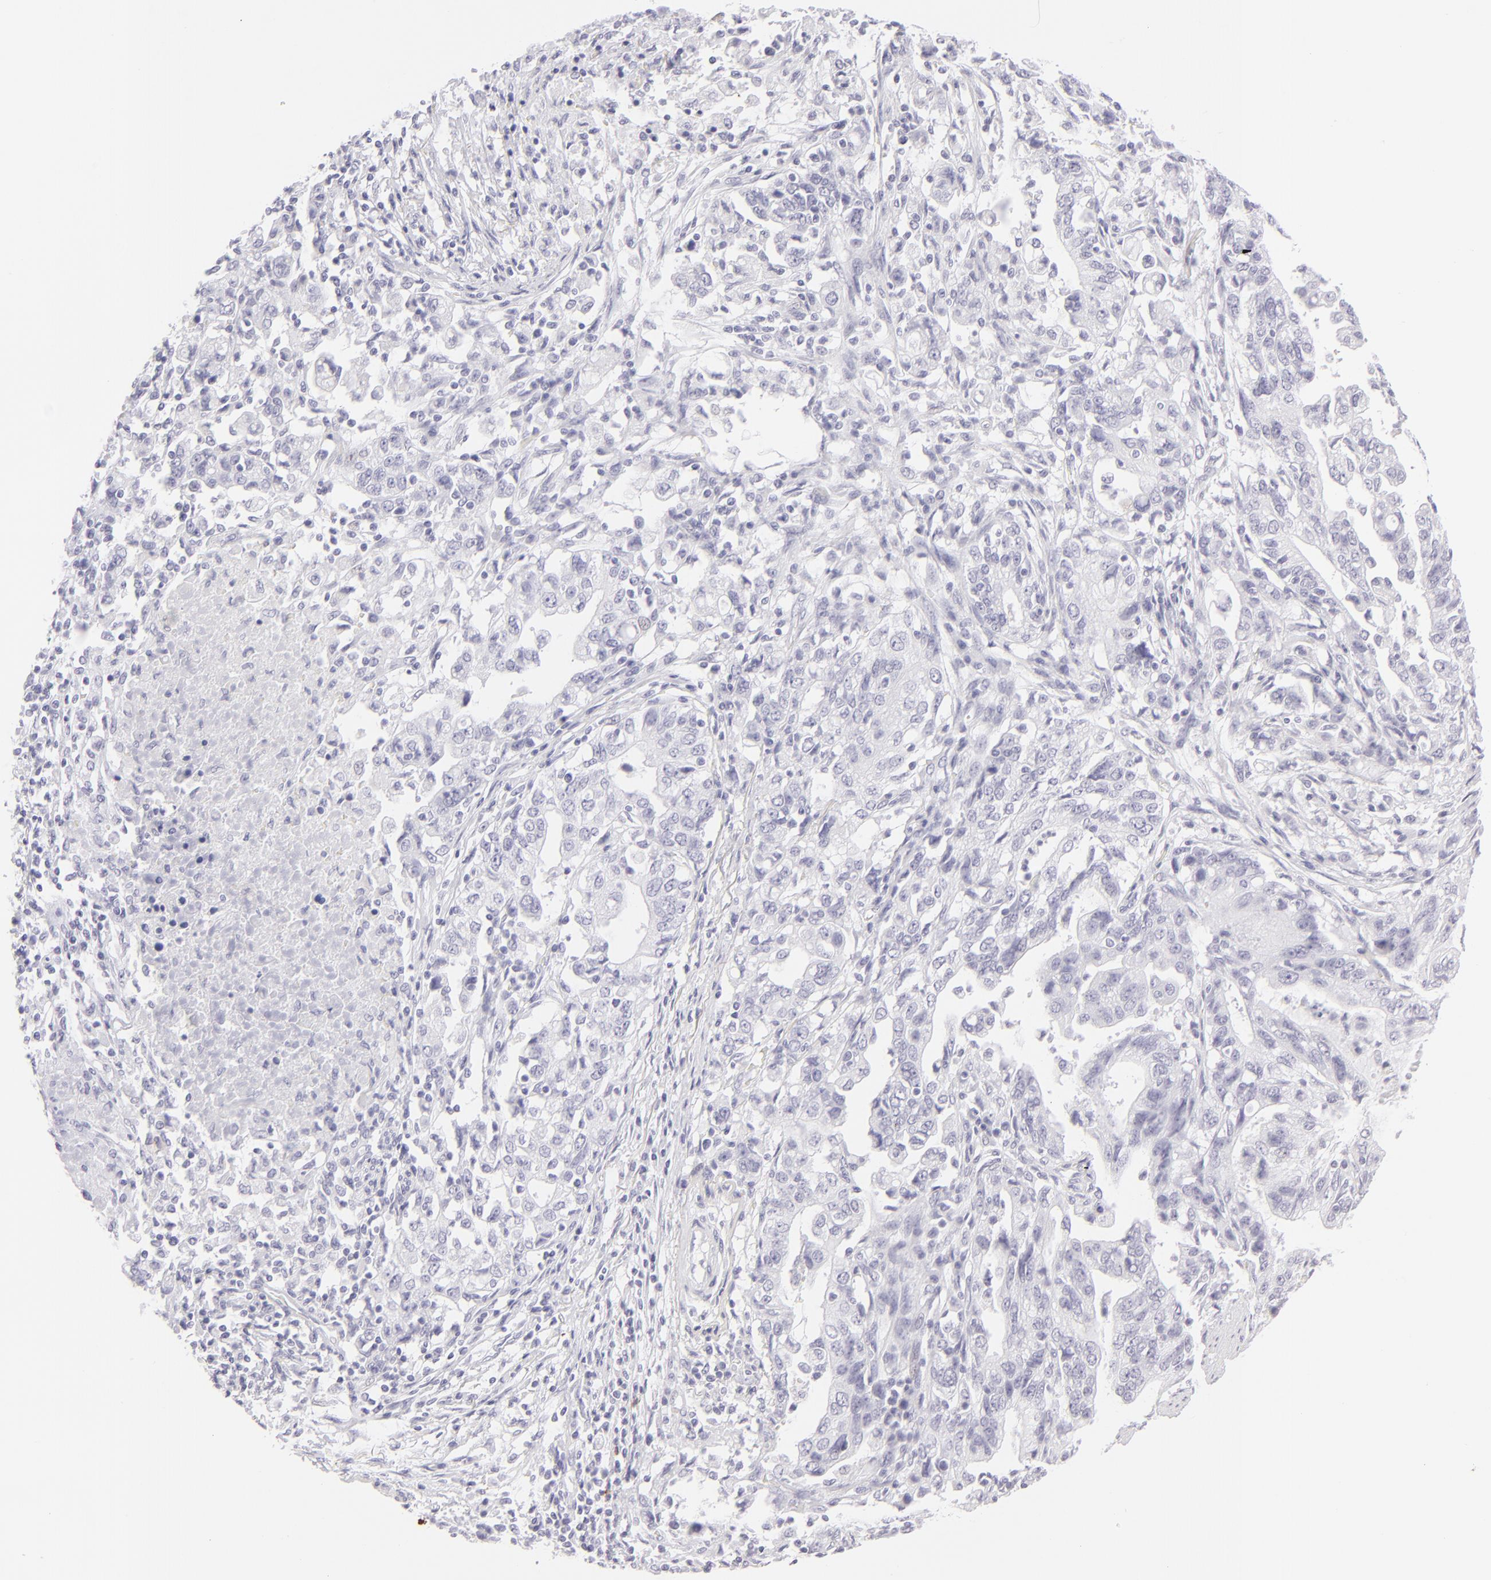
{"staining": {"intensity": "negative", "quantity": "none", "location": "none"}, "tissue": "stomach cancer", "cell_type": "Tumor cells", "image_type": "cancer", "snomed": [{"axis": "morphology", "description": "Adenocarcinoma, NOS"}, {"axis": "topography", "description": "Stomach, upper"}], "caption": "Immunohistochemistry (IHC) image of neoplastic tissue: stomach cancer (adenocarcinoma) stained with DAB displays no significant protein expression in tumor cells.", "gene": "FCER2", "patient": {"sex": "female", "age": 50}}